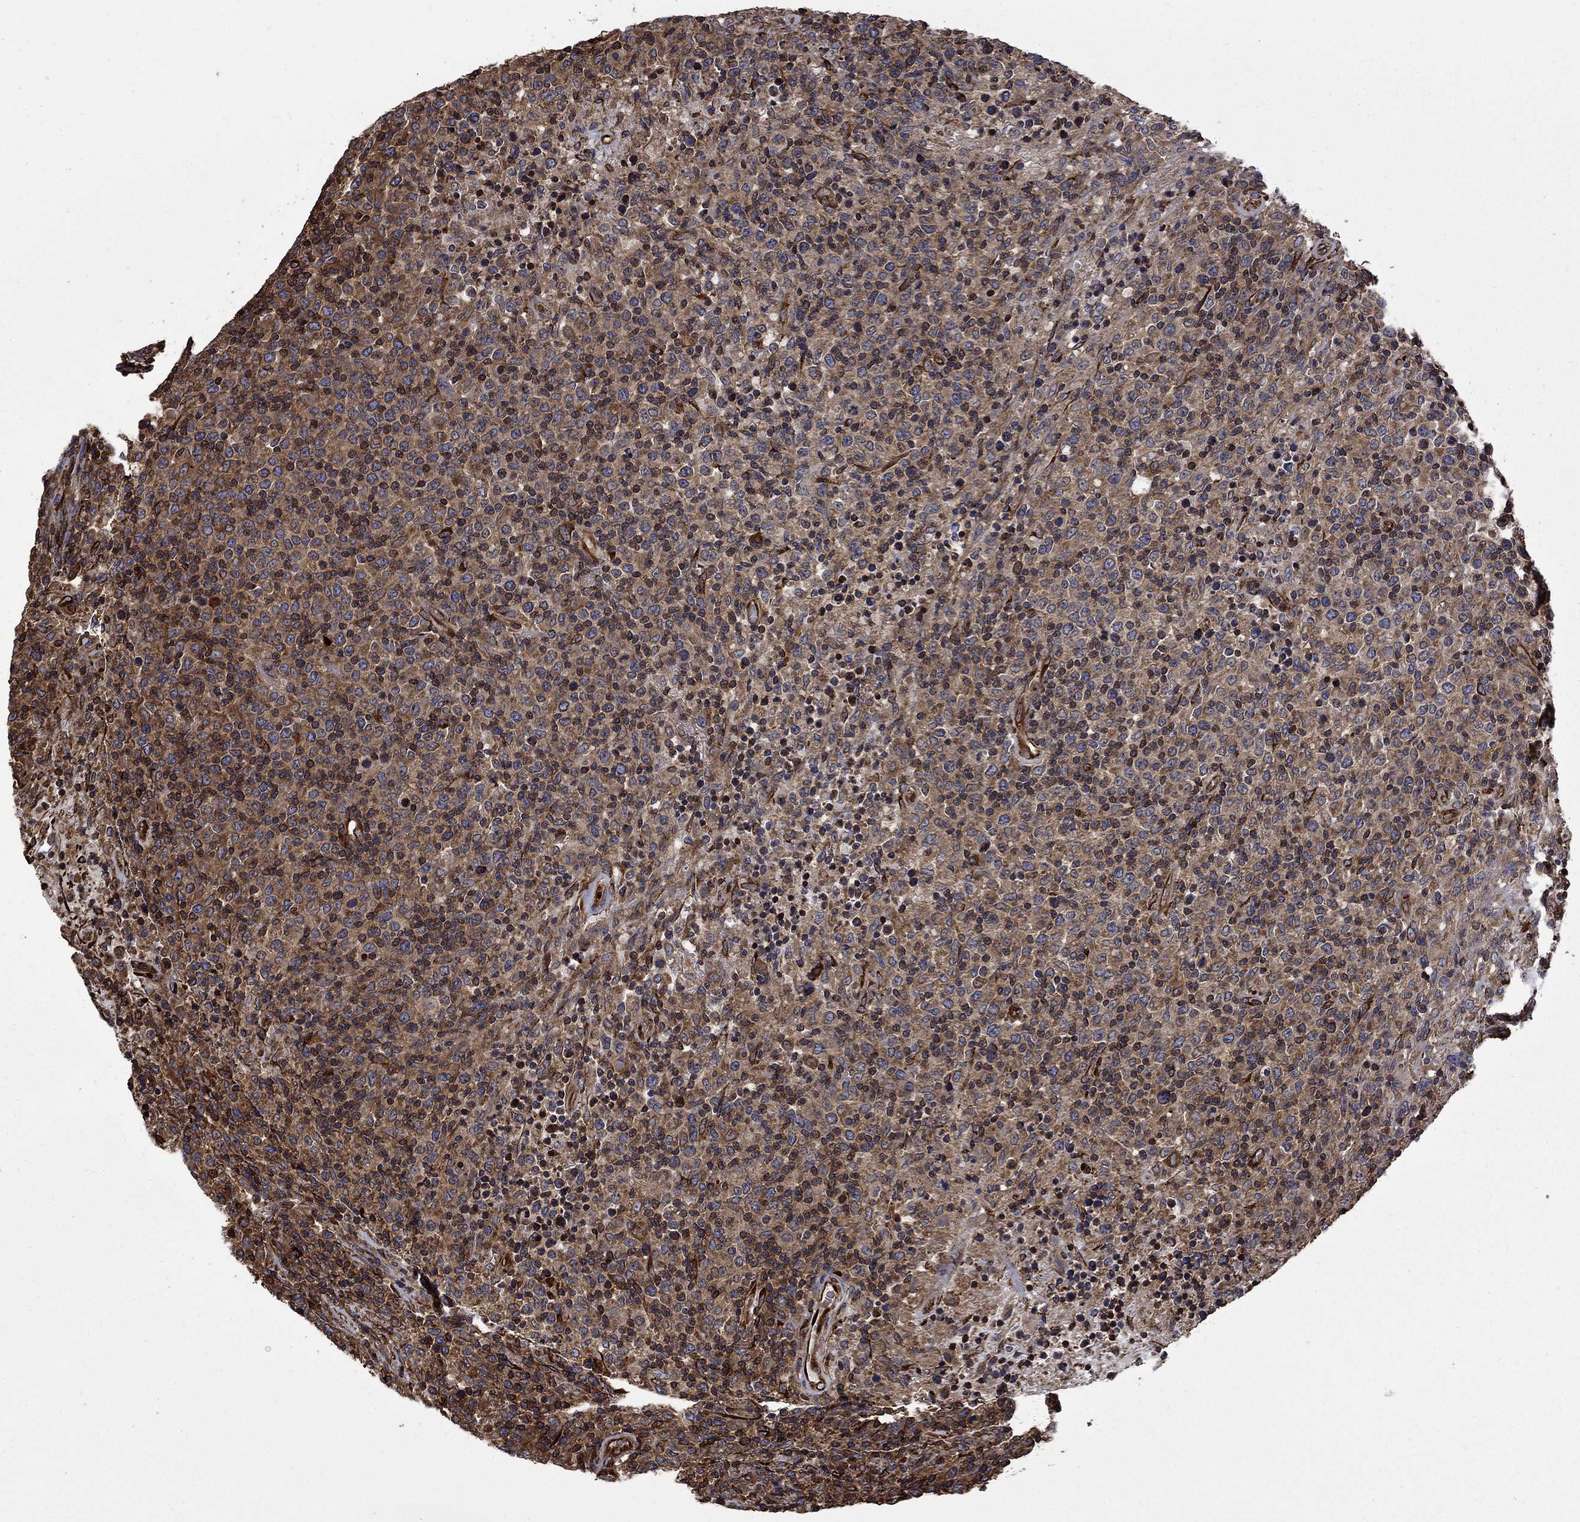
{"staining": {"intensity": "moderate", "quantity": "25%-75%", "location": "cytoplasmic/membranous"}, "tissue": "lymphoma", "cell_type": "Tumor cells", "image_type": "cancer", "snomed": [{"axis": "morphology", "description": "Malignant lymphoma, non-Hodgkin's type, High grade"}, {"axis": "topography", "description": "Lung"}], "caption": "This image shows high-grade malignant lymphoma, non-Hodgkin's type stained with IHC to label a protein in brown. The cytoplasmic/membranous of tumor cells show moderate positivity for the protein. Nuclei are counter-stained blue.", "gene": "CUTC", "patient": {"sex": "male", "age": 79}}